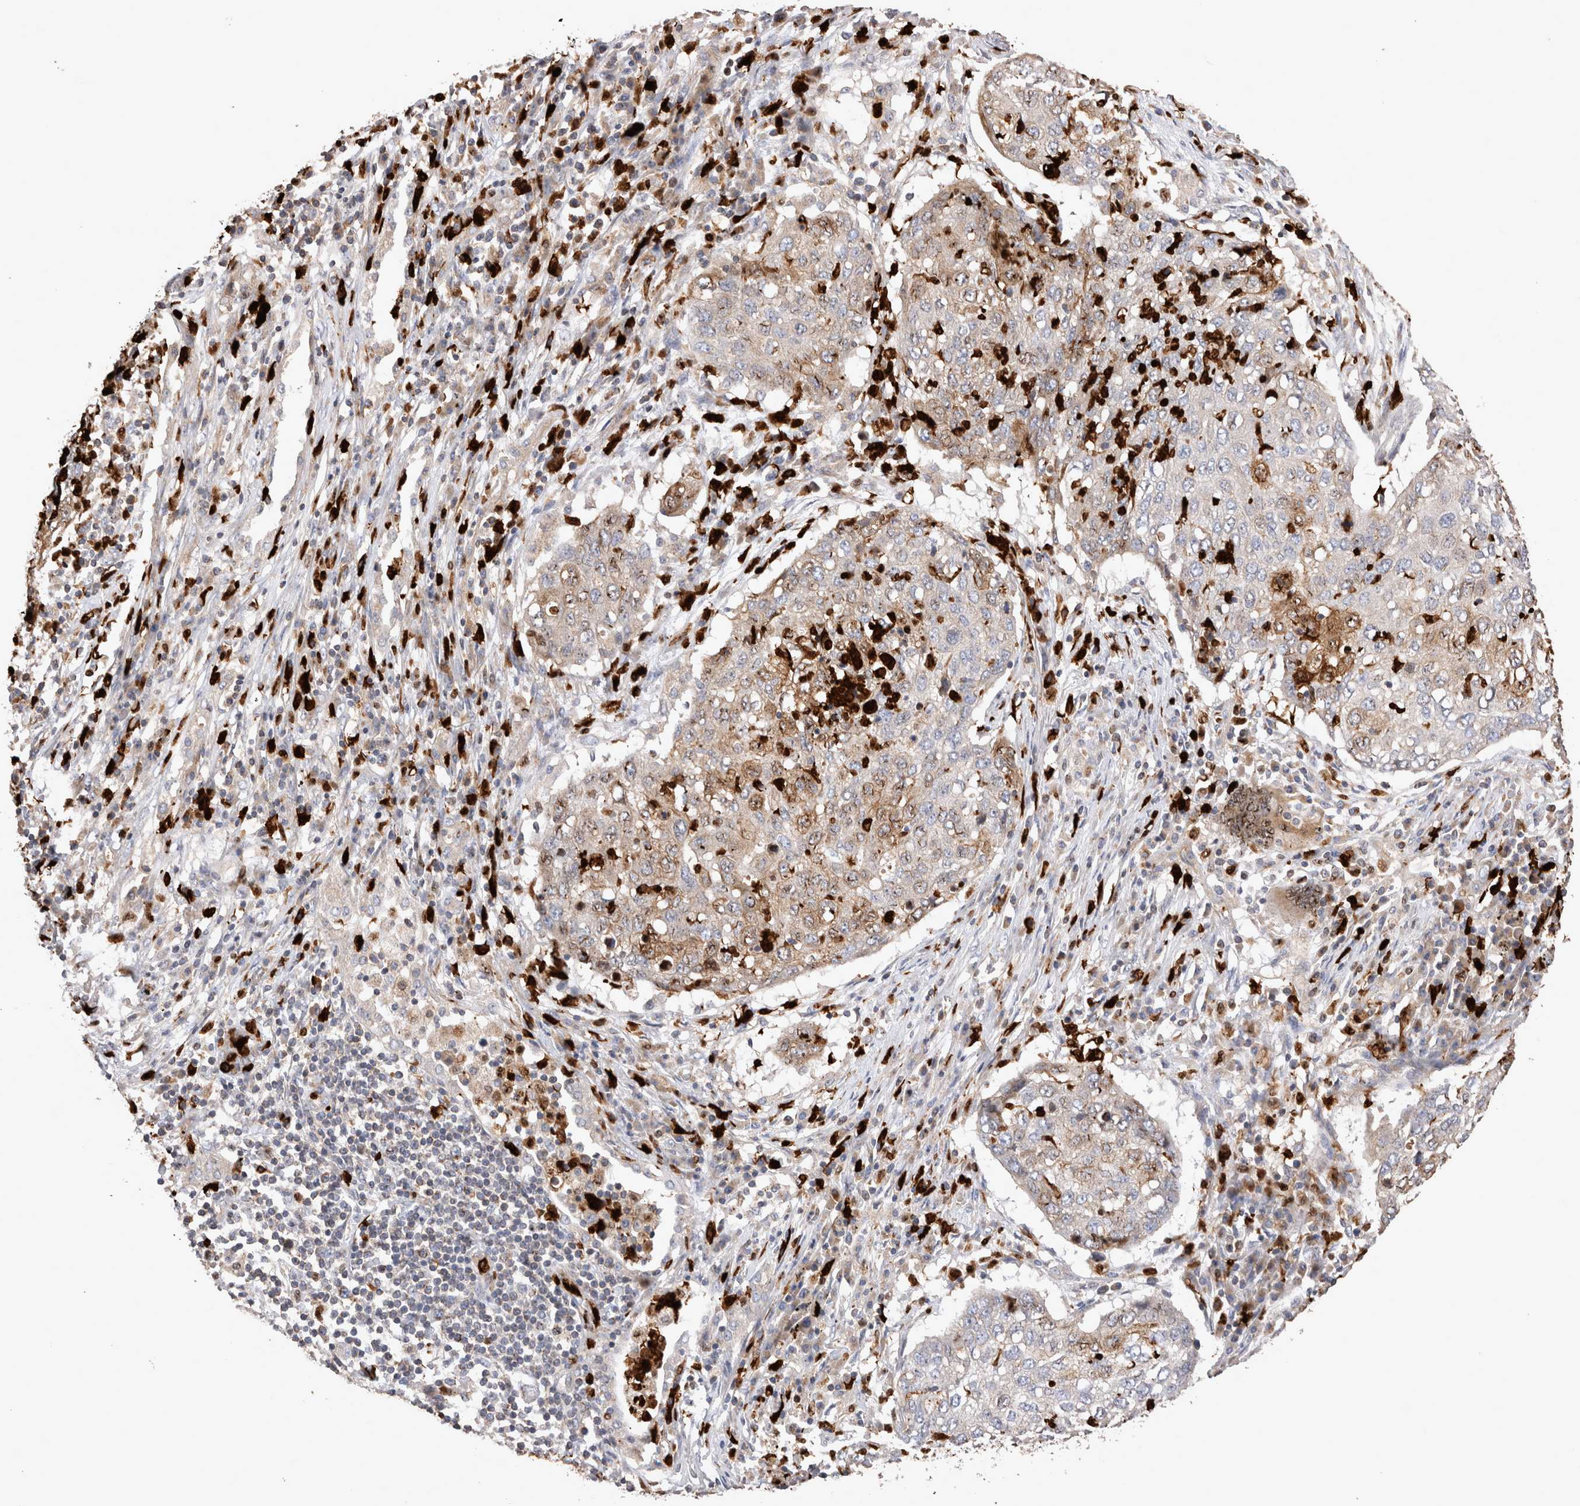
{"staining": {"intensity": "moderate", "quantity": "<25%", "location": "cytoplasmic/membranous,nuclear"}, "tissue": "lung cancer", "cell_type": "Tumor cells", "image_type": "cancer", "snomed": [{"axis": "morphology", "description": "Squamous cell carcinoma, NOS"}, {"axis": "topography", "description": "Lung"}], "caption": "A photomicrograph showing moderate cytoplasmic/membranous and nuclear staining in approximately <25% of tumor cells in lung cancer, as visualized by brown immunohistochemical staining.", "gene": "NXT2", "patient": {"sex": "female", "age": 63}}